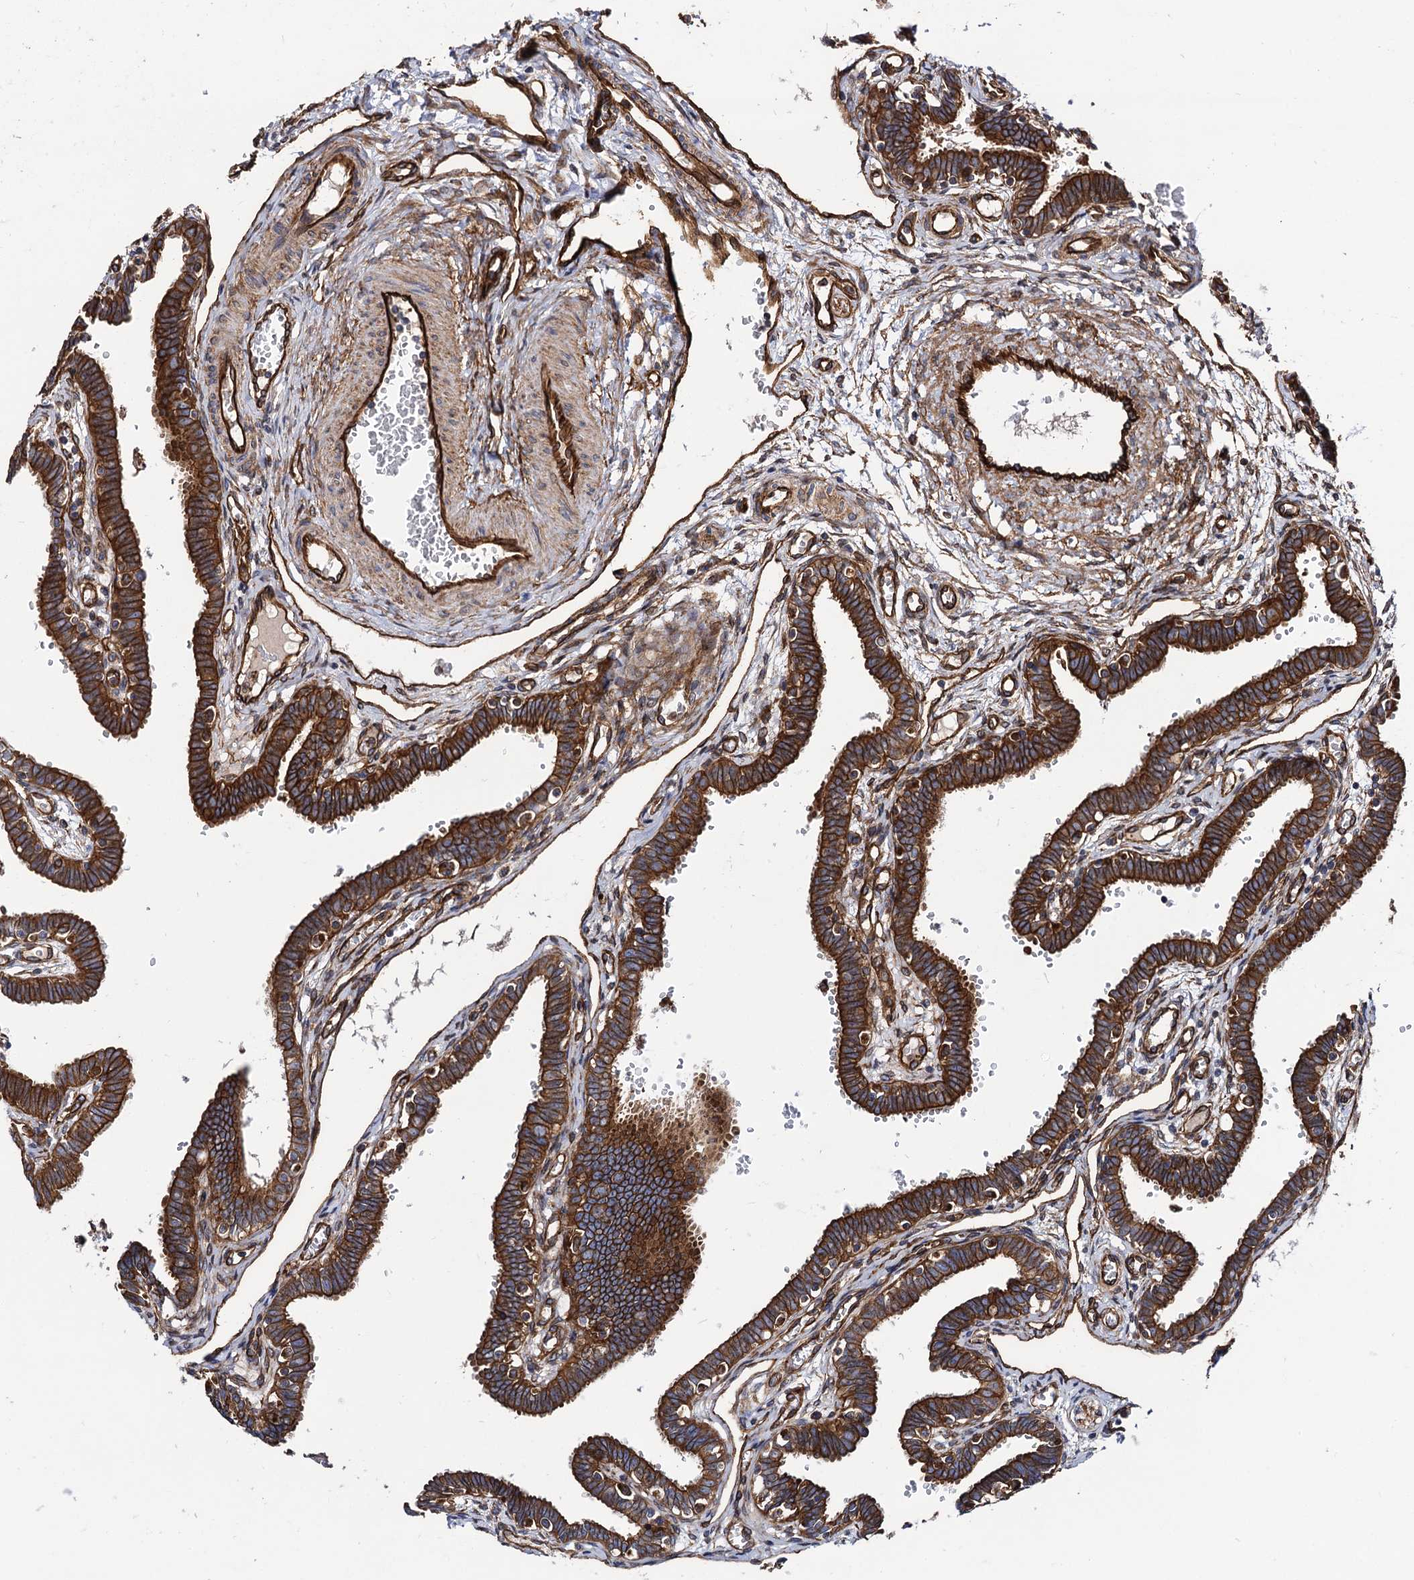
{"staining": {"intensity": "strong", "quantity": ">75%", "location": "cytoplasmic/membranous"}, "tissue": "fallopian tube", "cell_type": "Glandular cells", "image_type": "normal", "snomed": [{"axis": "morphology", "description": "Normal tissue, NOS"}, {"axis": "topography", "description": "Fallopian tube"}, {"axis": "topography", "description": "Placenta"}], "caption": "Glandular cells show strong cytoplasmic/membranous staining in approximately >75% of cells in normal fallopian tube. (DAB = brown stain, brightfield microscopy at high magnification).", "gene": "CIP2A", "patient": {"sex": "female", "age": 32}}